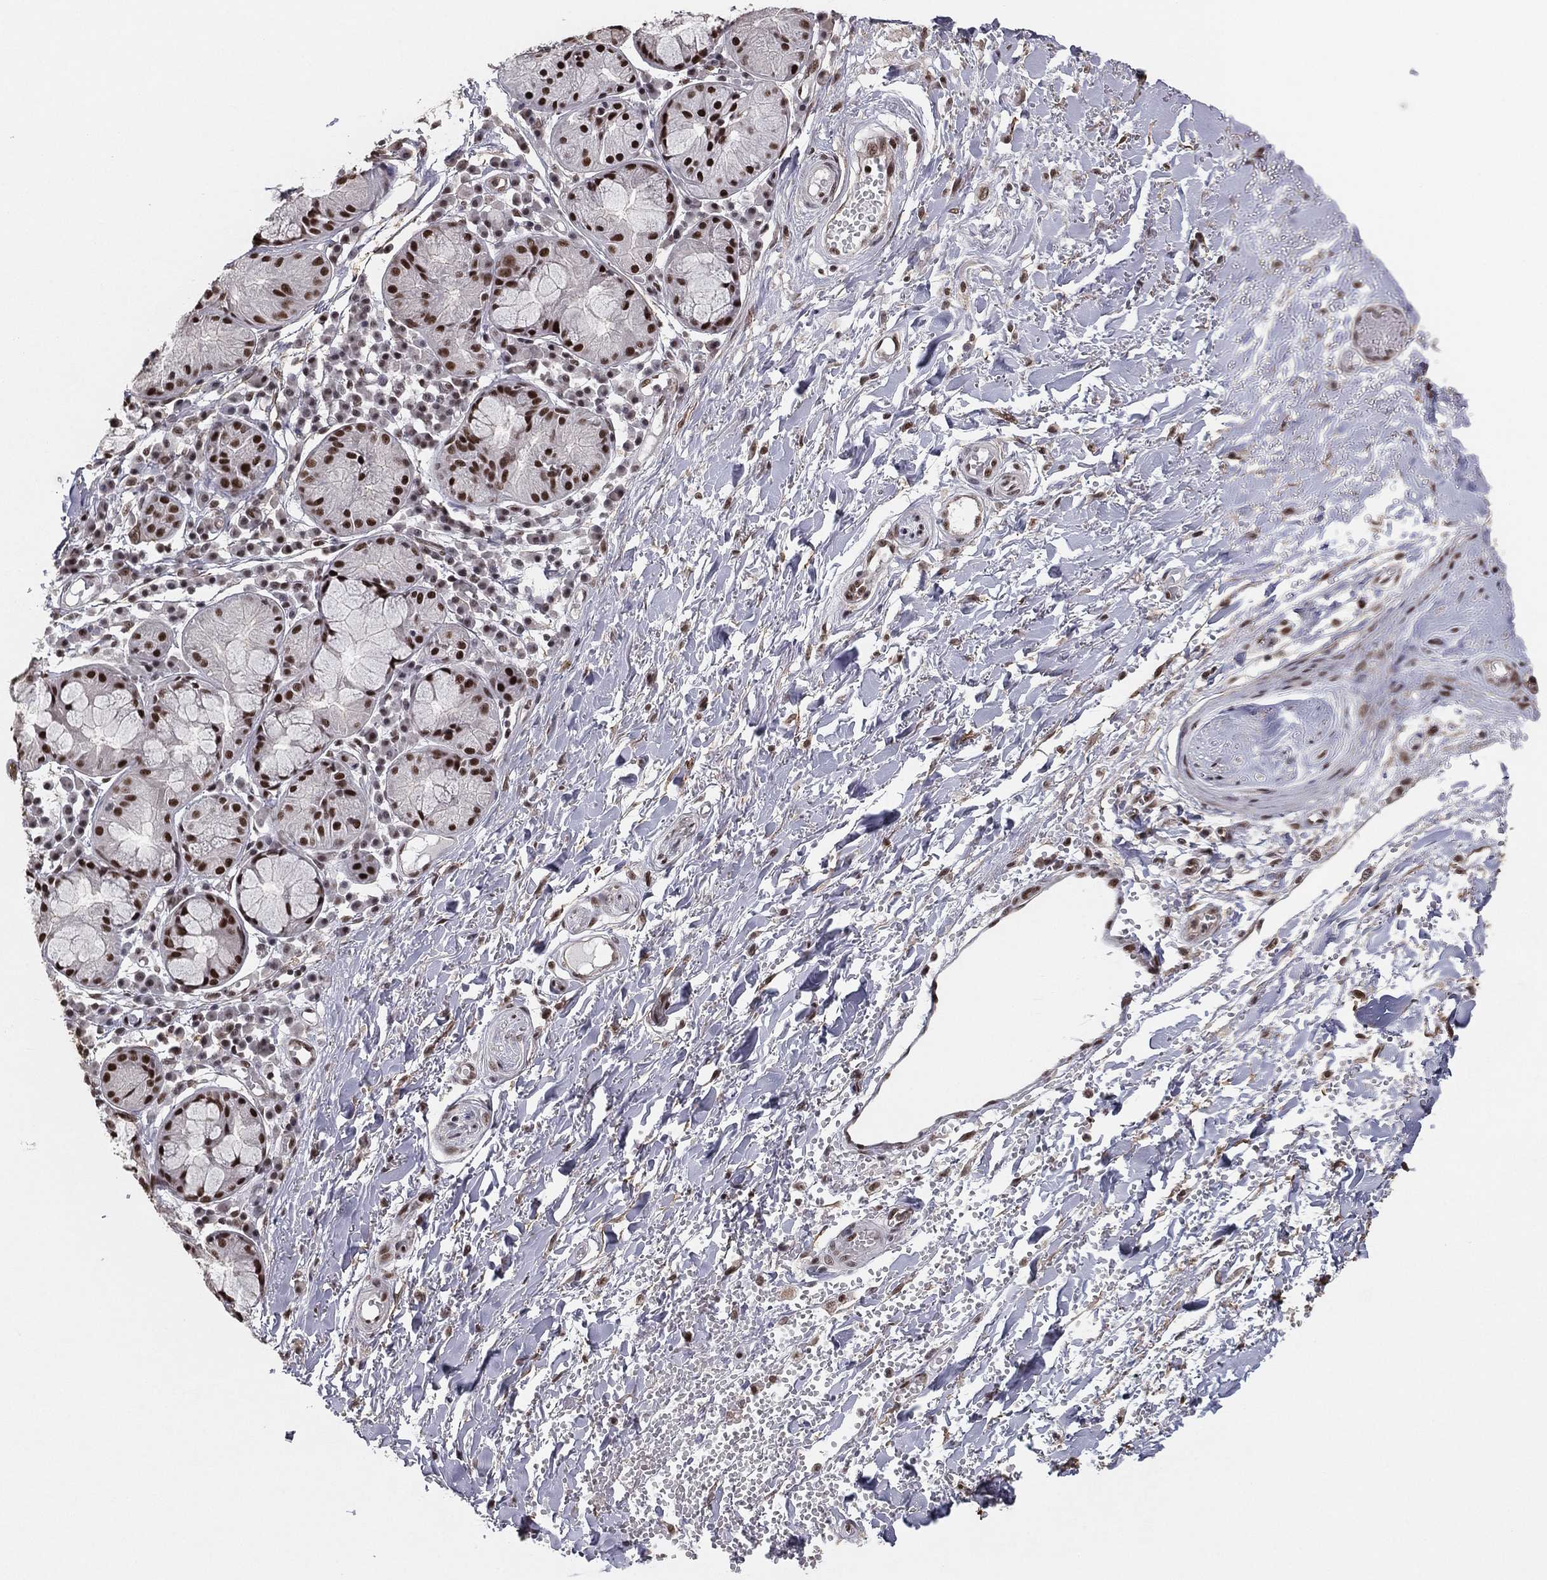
{"staining": {"intensity": "negative", "quantity": "none", "location": "none"}, "tissue": "adipose tissue", "cell_type": "Adipocytes", "image_type": "normal", "snomed": [{"axis": "morphology", "description": "Normal tissue, NOS"}, {"axis": "topography", "description": "Cartilage tissue"}], "caption": "High magnification brightfield microscopy of unremarkable adipose tissue stained with DAB (brown) and counterstained with hematoxylin (blue): adipocytes show no significant expression. (Stains: DAB IHC with hematoxylin counter stain, Microscopy: brightfield microscopy at high magnification).", "gene": "GPALPP1", "patient": {"sex": "male", "age": 81}}